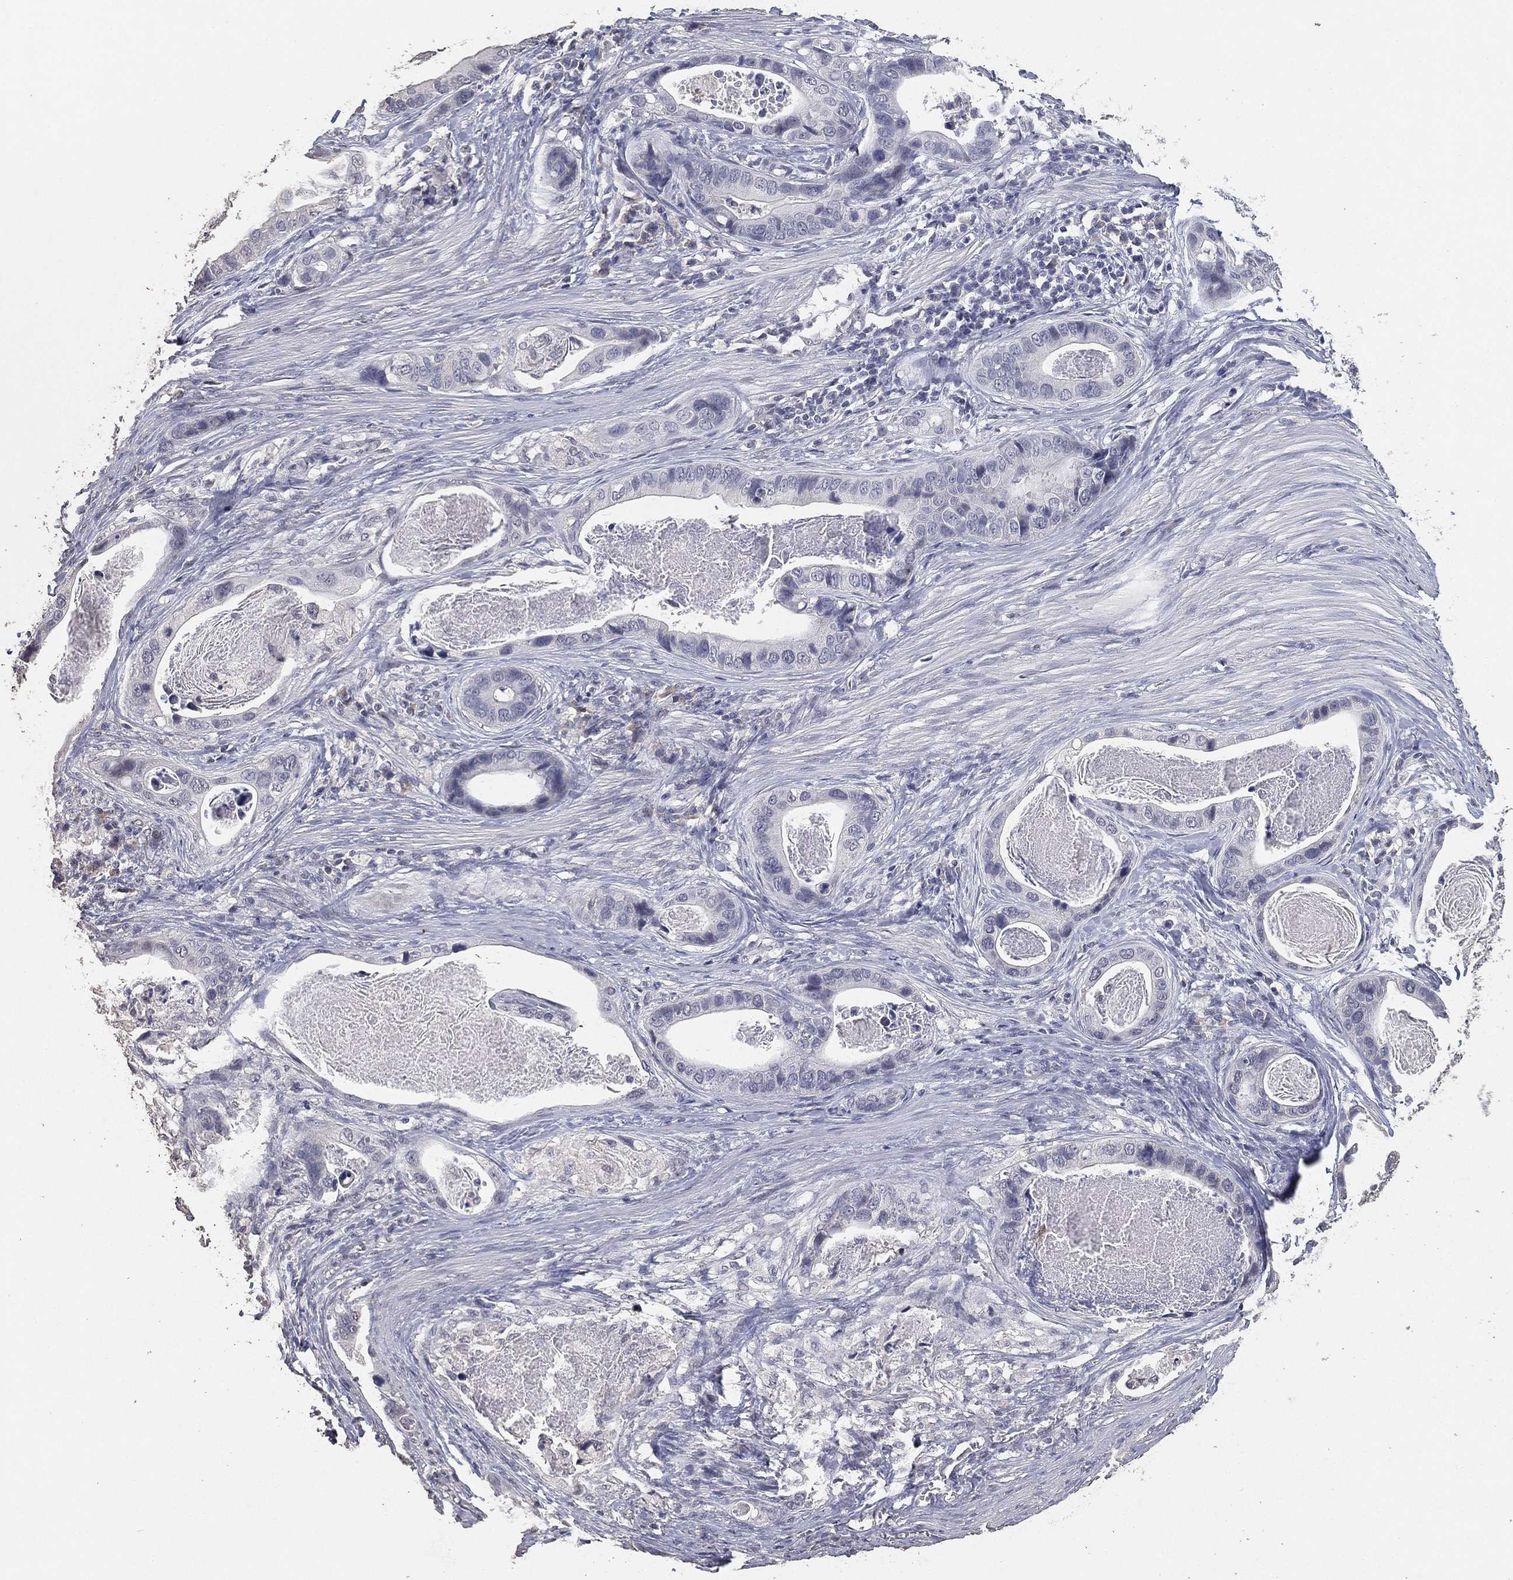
{"staining": {"intensity": "negative", "quantity": "none", "location": "none"}, "tissue": "stomach cancer", "cell_type": "Tumor cells", "image_type": "cancer", "snomed": [{"axis": "morphology", "description": "Adenocarcinoma, NOS"}, {"axis": "topography", "description": "Stomach"}], "caption": "Tumor cells show no significant protein staining in adenocarcinoma (stomach). (Stains: DAB immunohistochemistry (IHC) with hematoxylin counter stain, Microscopy: brightfield microscopy at high magnification).", "gene": "DSG1", "patient": {"sex": "male", "age": 84}}